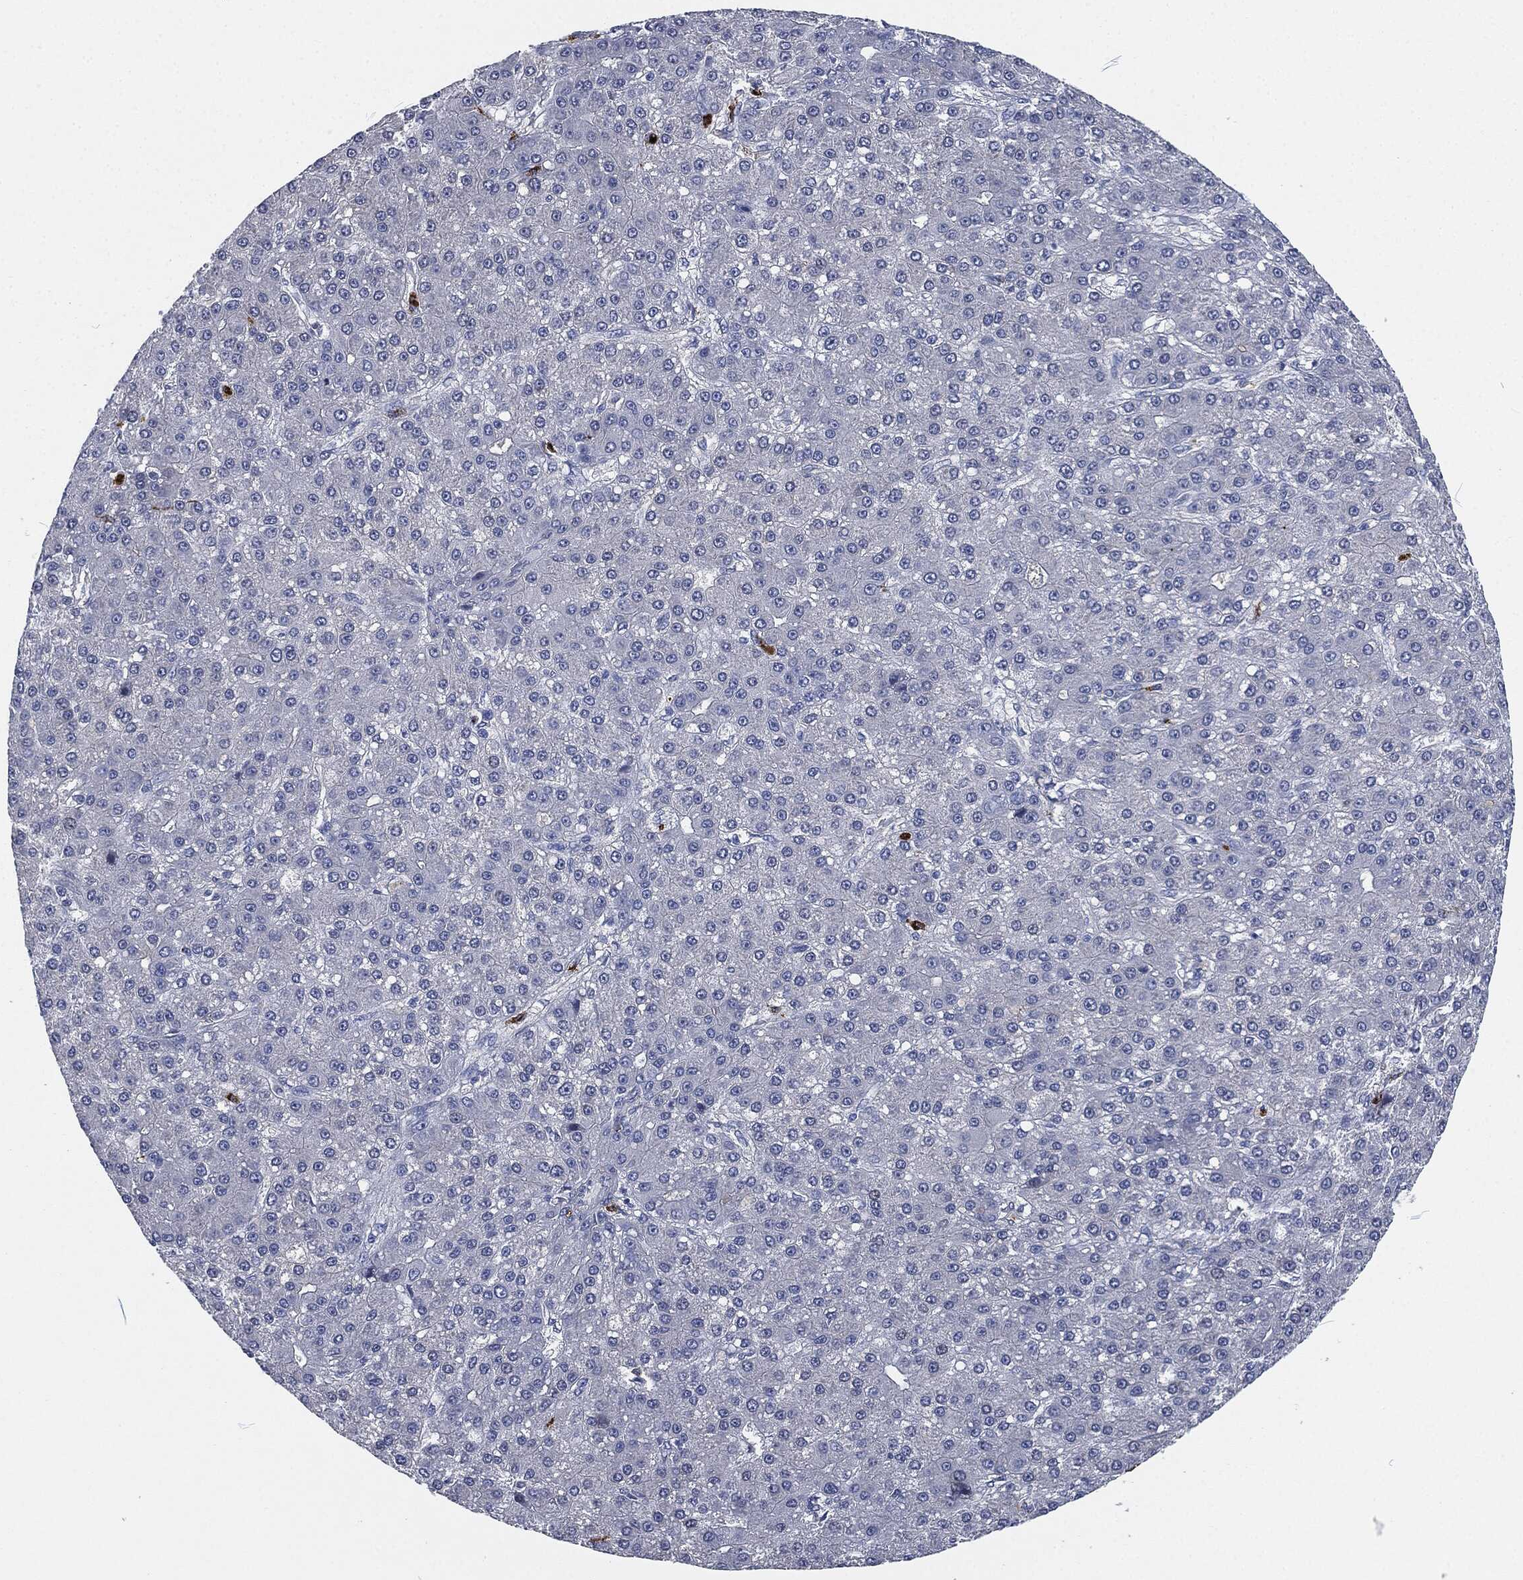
{"staining": {"intensity": "negative", "quantity": "none", "location": "none"}, "tissue": "liver cancer", "cell_type": "Tumor cells", "image_type": "cancer", "snomed": [{"axis": "morphology", "description": "Carcinoma, Hepatocellular, NOS"}, {"axis": "topography", "description": "Liver"}], "caption": "Immunohistochemistry (IHC) micrograph of liver hepatocellular carcinoma stained for a protein (brown), which displays no staining in tumor cells.", "gene": "MPO", "patient": {"sex": "male", "age": 67}}